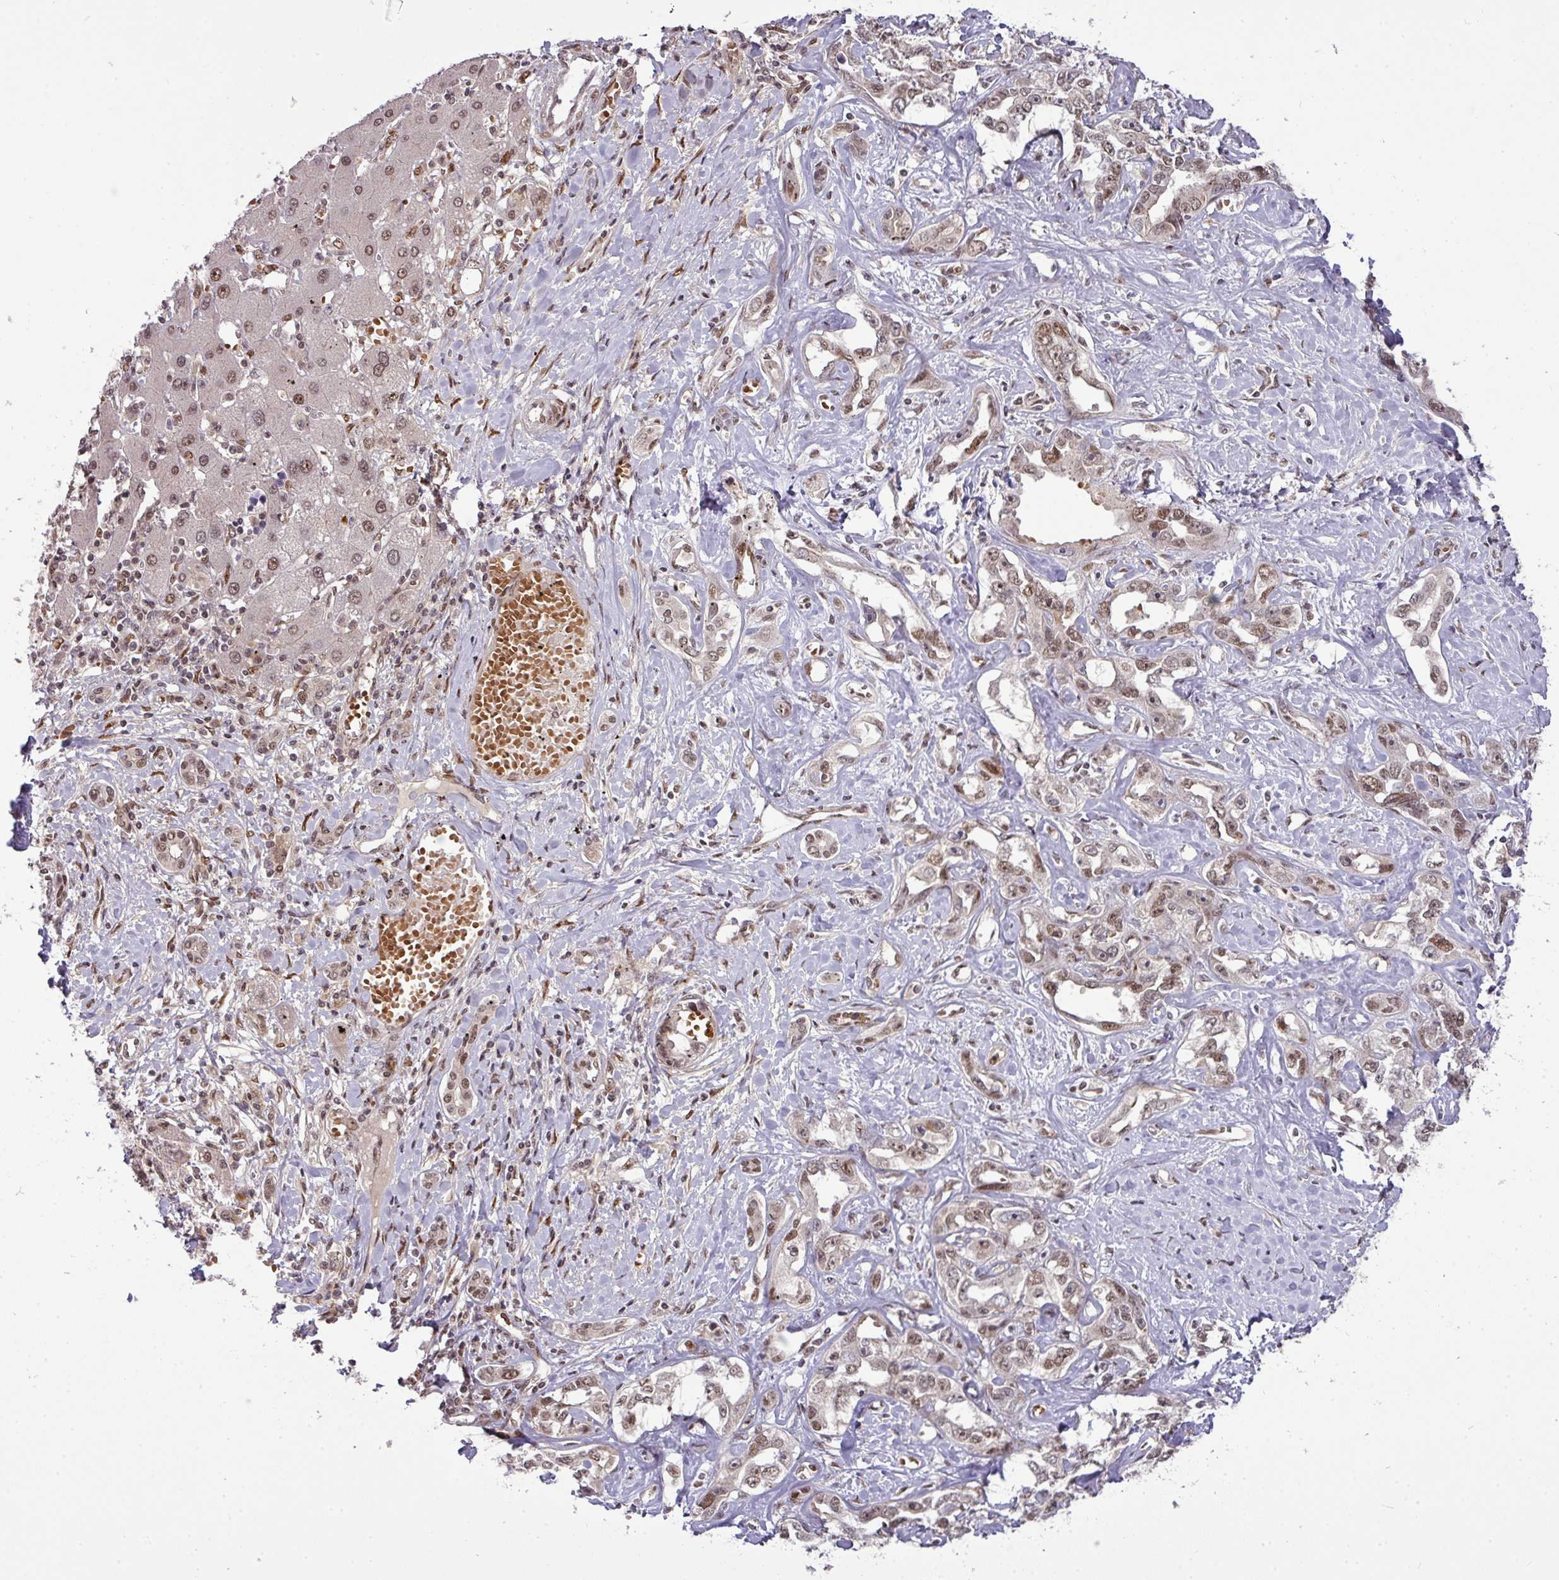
{"staining": {"intensity": "moderate", "quantity": ">75%", "location": "nuclear"}, "tissue": "liver cancer", "cell_type": "Tumor cells", "image_type": "cancer", "snomed": [{"axis": "morphology", "description": "Cholangiocarcinoma"}, {"axis": "topography", "description": "Liver"}], "caption": "Cholangiocarcinoma (liver) stained with a protein marker demonstrates moderate staining in tumor cells.", "gene": "CIC", "patient": {"sex": "male", "age": 59}}